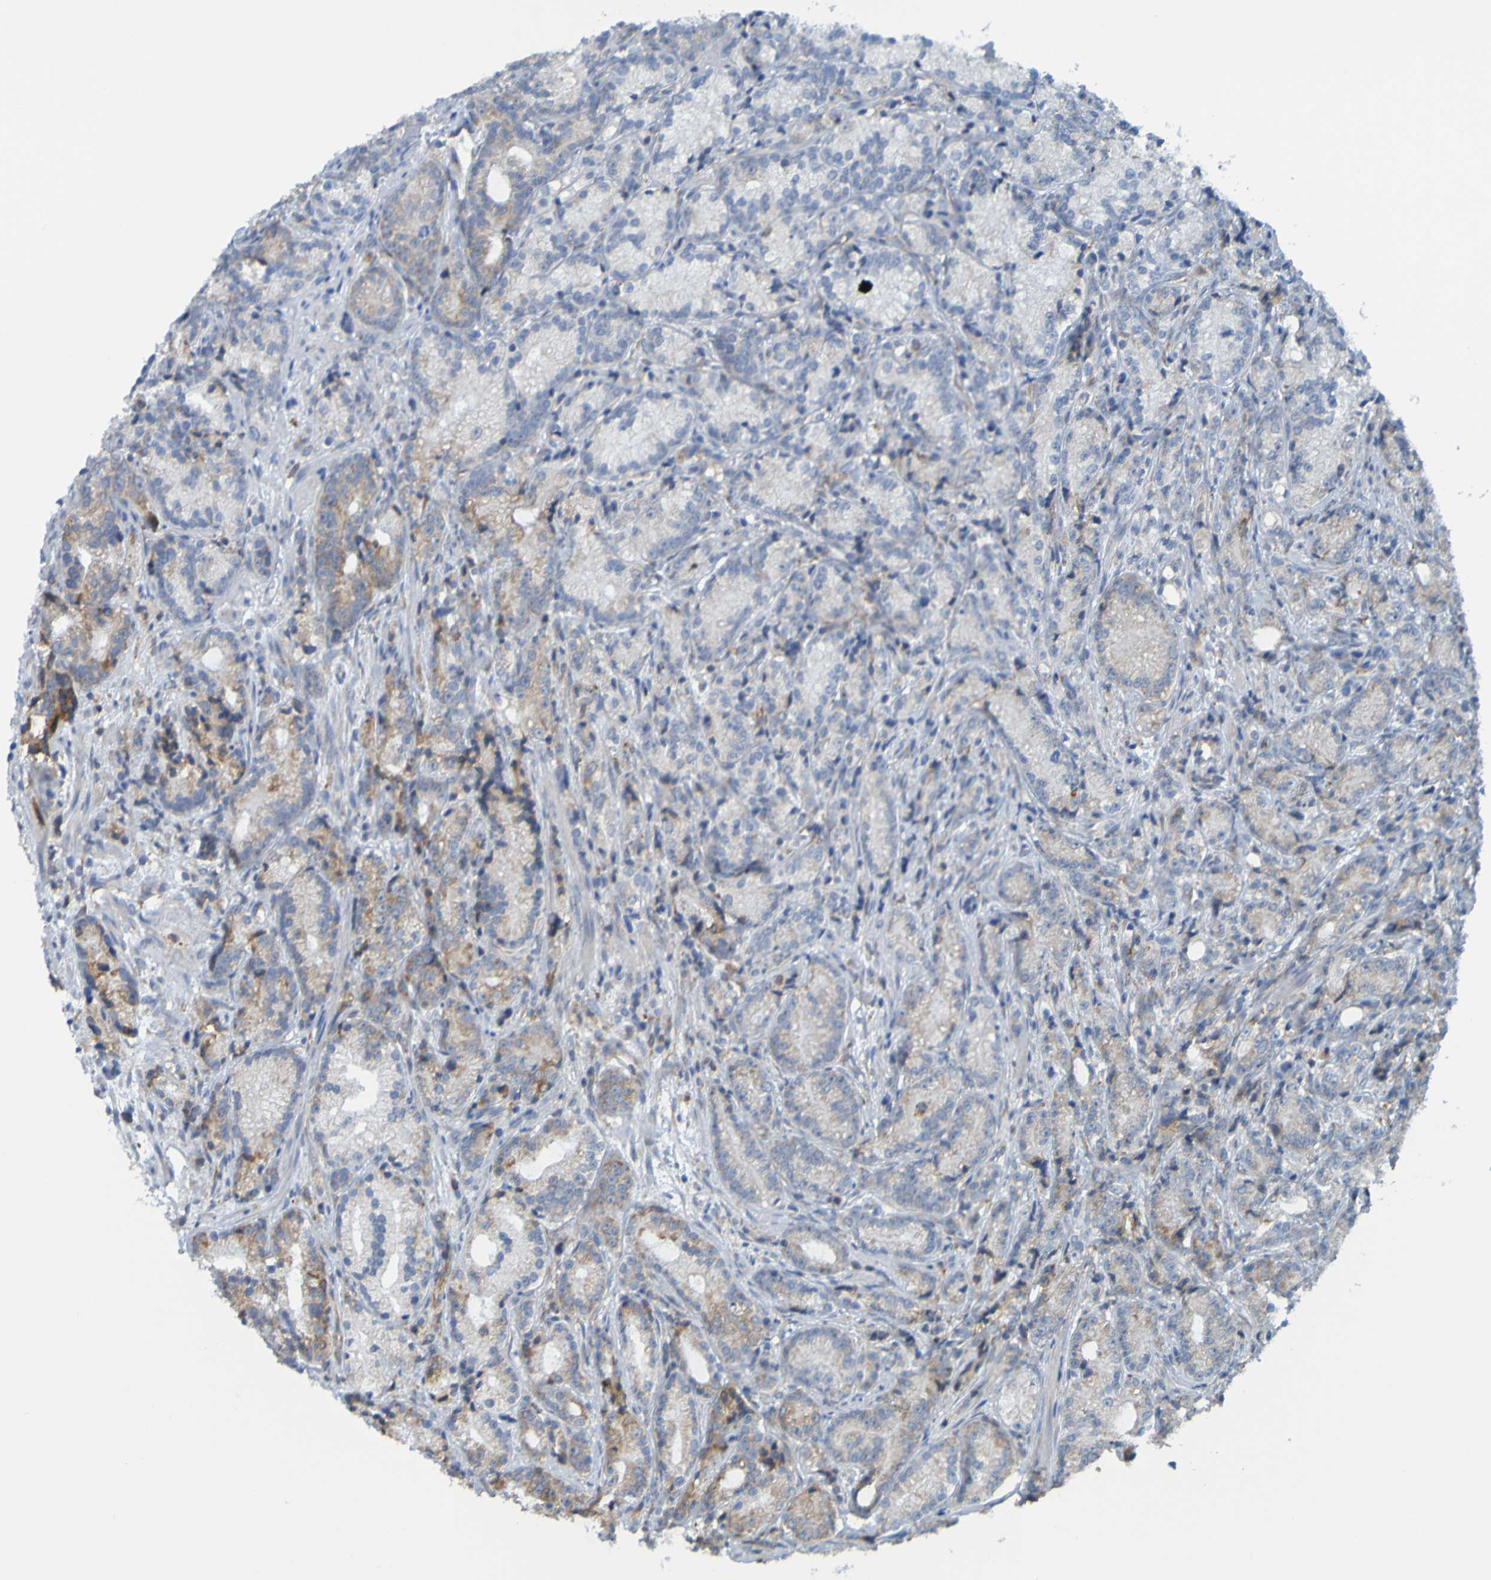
{"staining": {"intensity": "weak", "quantity": "<25%", "location": "cytoplasmic/membranous"}, "tissue": "prostate cancer", "cell_type": "Tumor cells", "image_type": "cancer", "snomed": [{"axis": "morphology", "description": "Adenocarcinoma, High grade"}, {"axis": "topography", "description": "Prostate"}], "caption": "Immunohistochemistry (IHC) histopathology image of human prostate cancer (high-grade adenocarcinoma) stained for a protein (brown), which shows no staining in tumor cells.", "gene": "SSR1", "patient": {"sex": "male", "age": 71}}